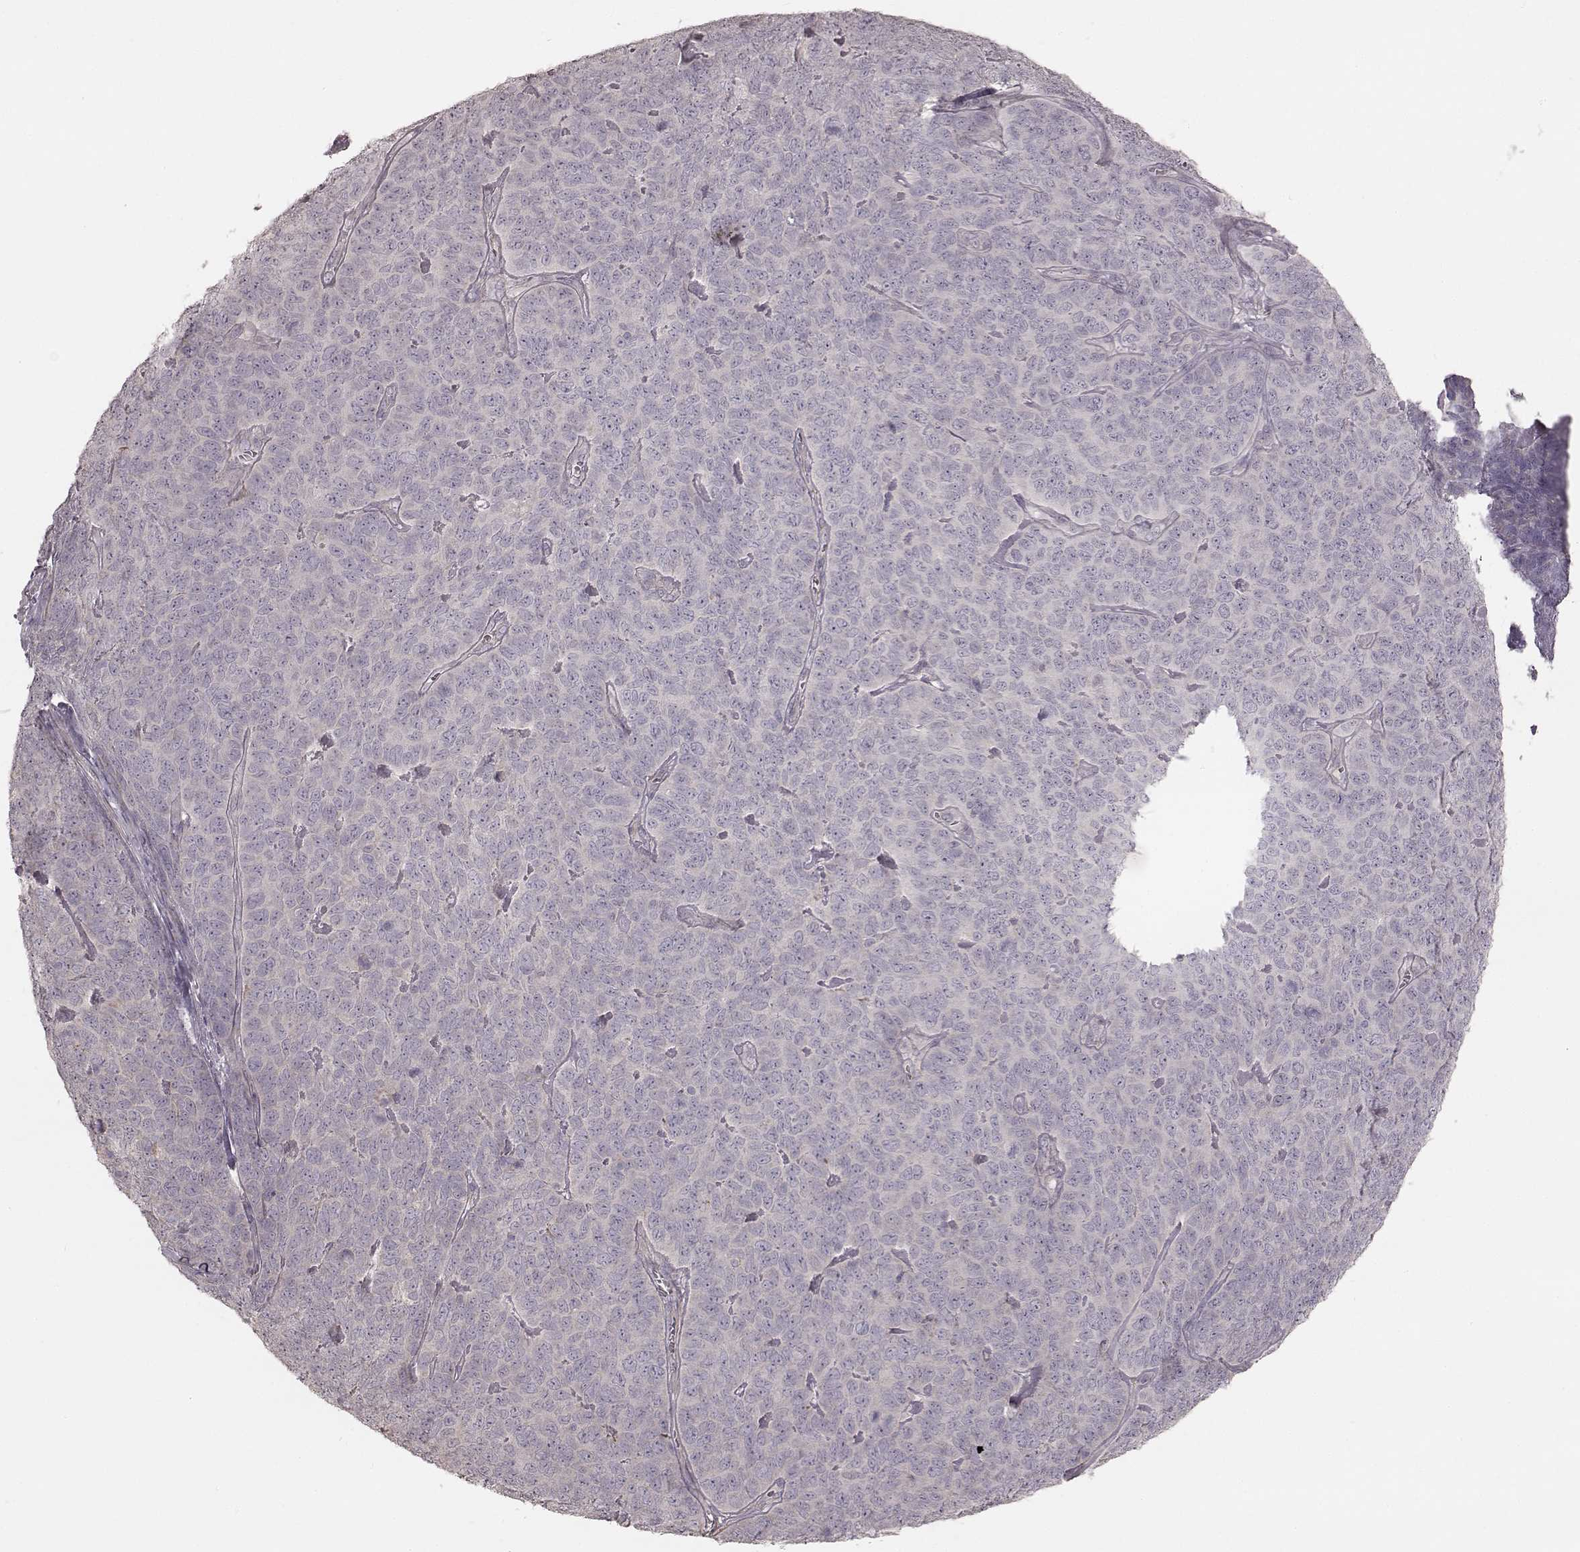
{"staining": {"intensity": "negative", "quantity": "none", "location": "none"}, "tissue": "skin cancer", "cell_type": "Tumor cells", "image_type": "cancer", "snomed": [{"axis": "morphology", "description": "Squamous cell carcinoma, NOS"}, {"axis": "topography", "description": "Skin"}, {"axis": "topography", "description": "Anal"}], "caption": "Tumor cells are negative for brown protein staining in squamous cell carcinoma (skin).", "gene": "KCNJ9", "patient": {"sex": "female", "age": 51}}